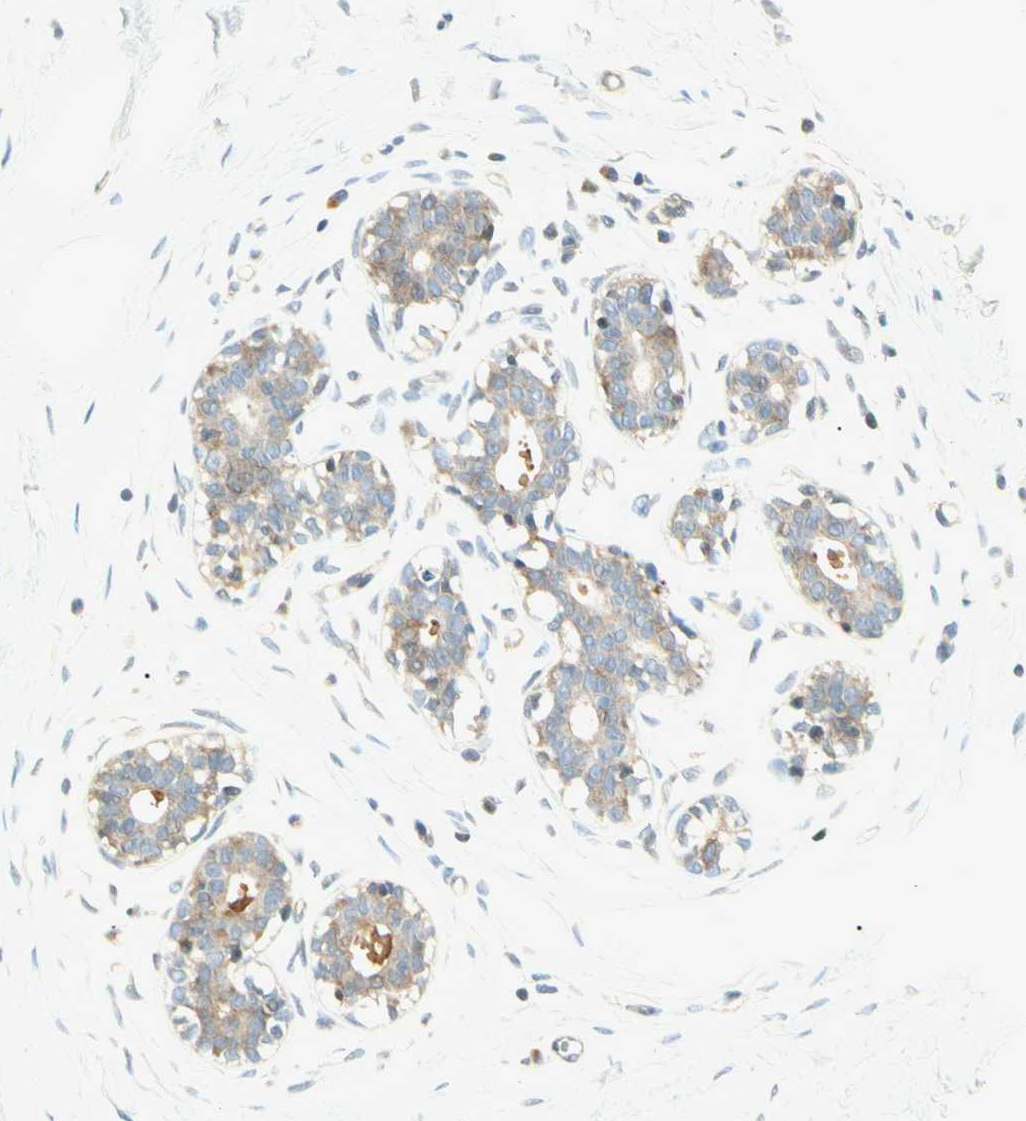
{"staining": {"intensity": "negative", "quantity": "none", "location": "none"}, "tissue": "breast", "cell_type": "Adipocytes", "image_type": "normal", "snomed": [{"axis": "morphology", "description": "Normal tissue, NOS"}, {"axis": "topography", "description": "Breast"}], "caption": "Immunohistochemistry (IHC) image of normal breast stained for a protein (brown), which shows no staining in adipocytes.", "gene": "CDH6", "patient": {"sex": "female", "age": 23}}